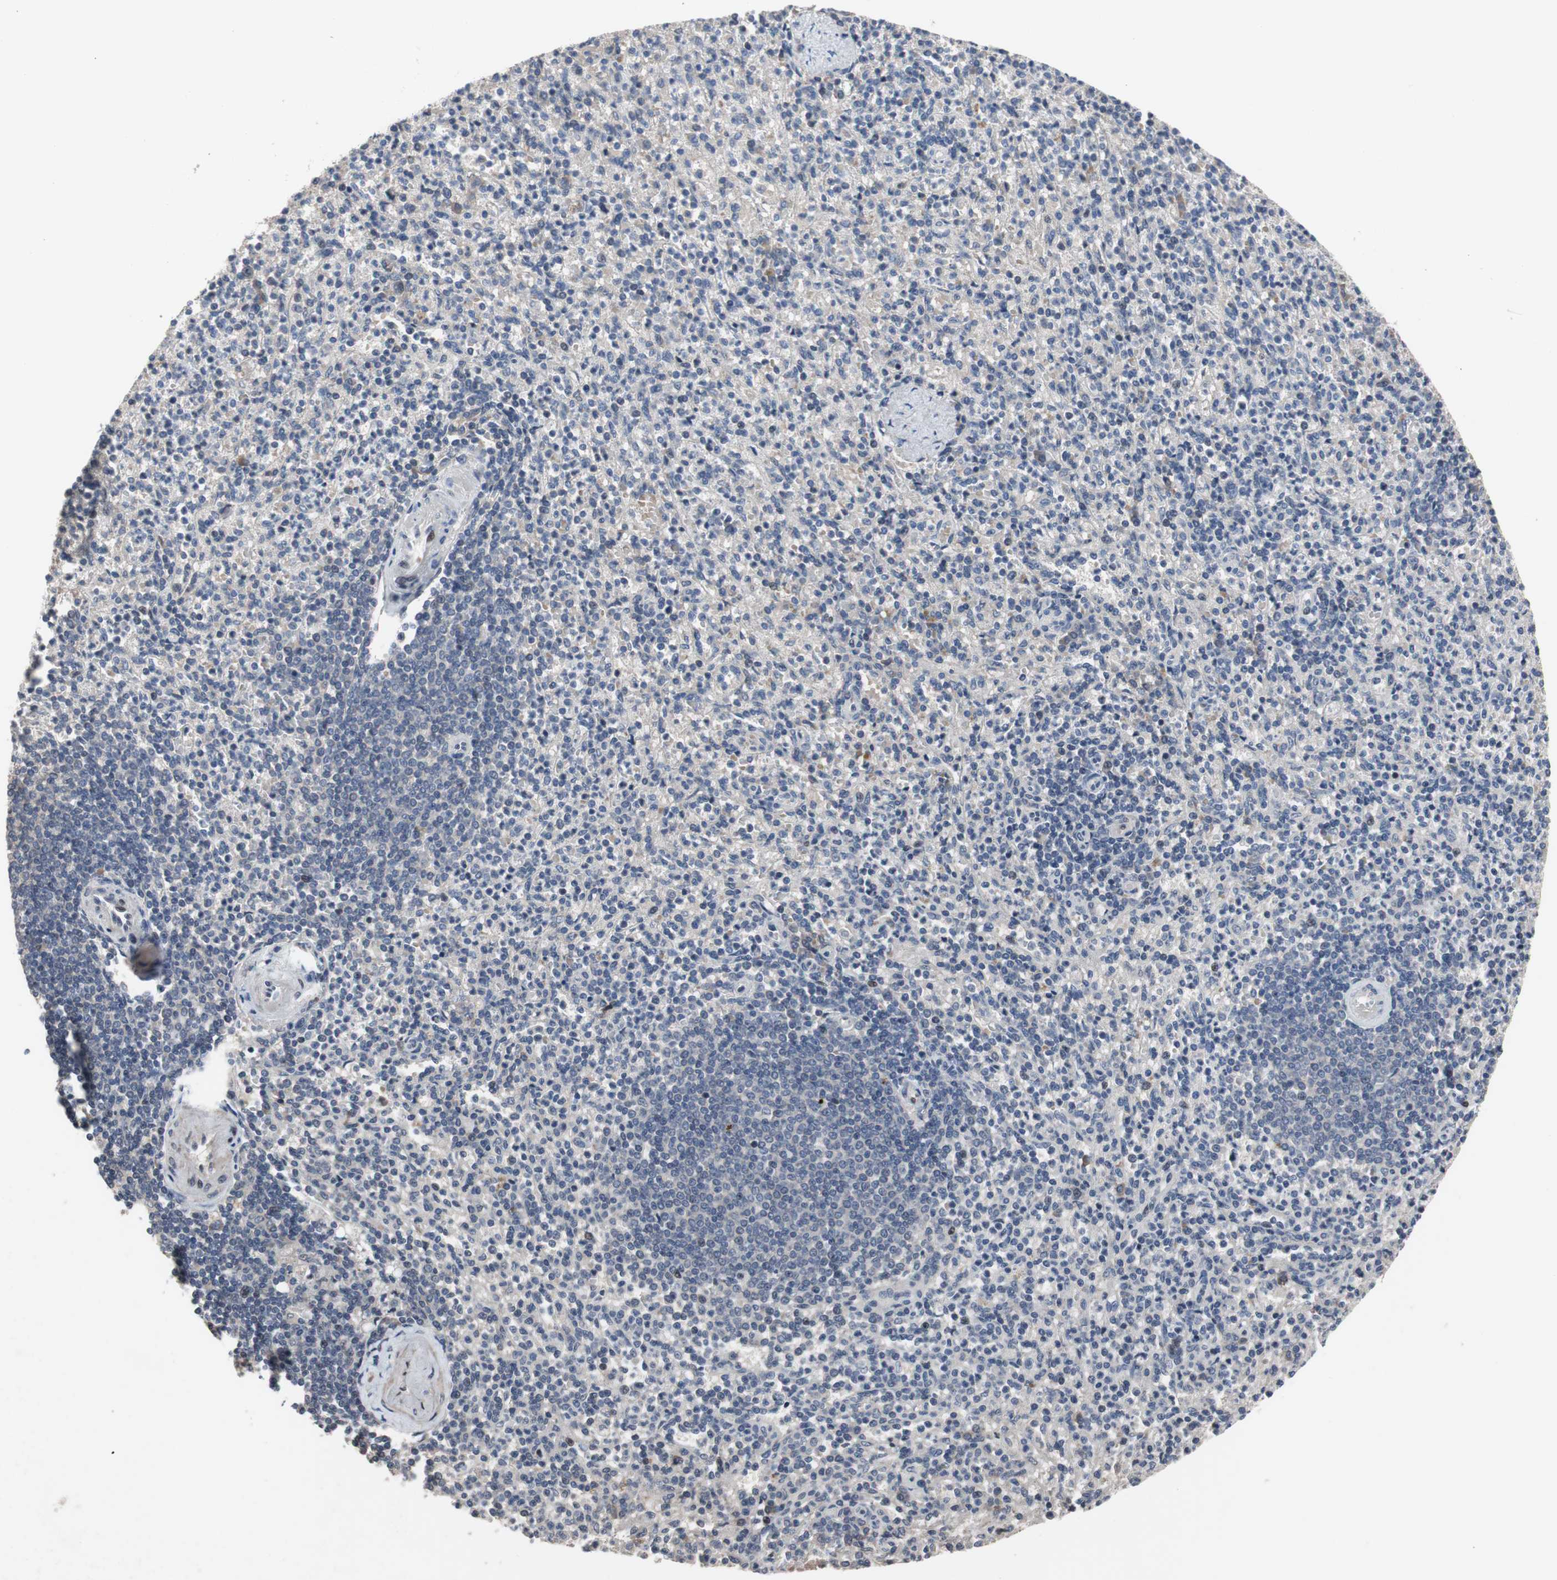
{"staining": {"intensity": "weak", "quantity": "<25%", "location": "cytoplasmic/membranous,nuclear"}, "tissue": "spleen", "cell_type": "Cells in red pulp", "image_type": "normal", "snomed": [{"axis": "morphology", "description": "Normal tissue, NOS"}, {"axis": "topography", "description": "Spleen"}], "caption": "This is a micrograph of IHC staining of benign spleen, which shows no staining in cells in red pulp. (Brightfield microscopy of DAB immunohistochemistry at high magnification).", "gene": "PINX1", "patient": {"sex": "female", "age": 74}}